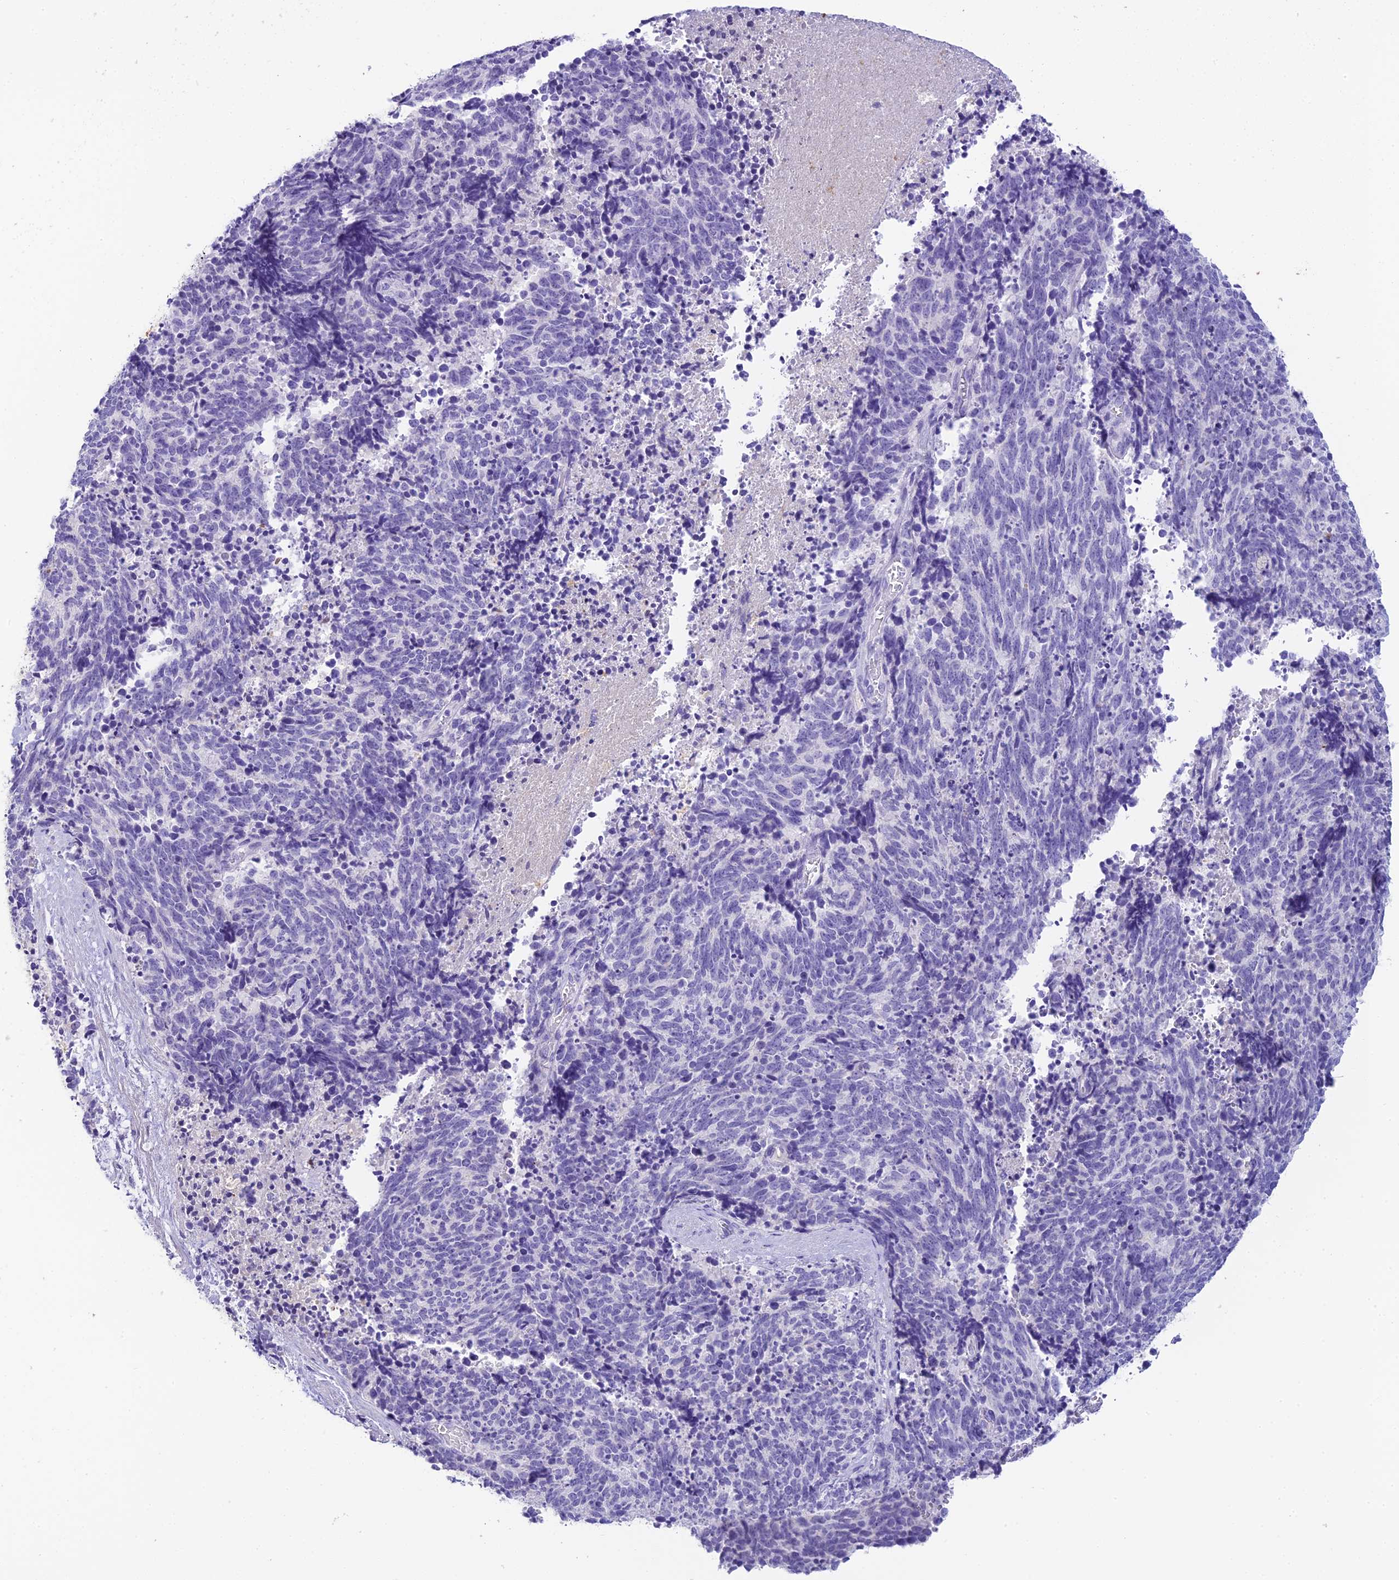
{"staining": {"intensity": "negative", "quantity": "none", "location": "none"}, "tissue": "cervical cancer", "cell_type": "Tumor cells", "image_type": "cancer", "snomed": [{"axis": "morphology", "description": "Squamous cell carcinoma, NOS"}, {"axis": "topography", "description": "Cervix"}], "caption": "Immunohistochemical staining of human cervical squamous cell carcinoma shows no significant staining in tumor cells.", "gene": "C12orf29", "patient": {"sex": "female", "age": 29}}